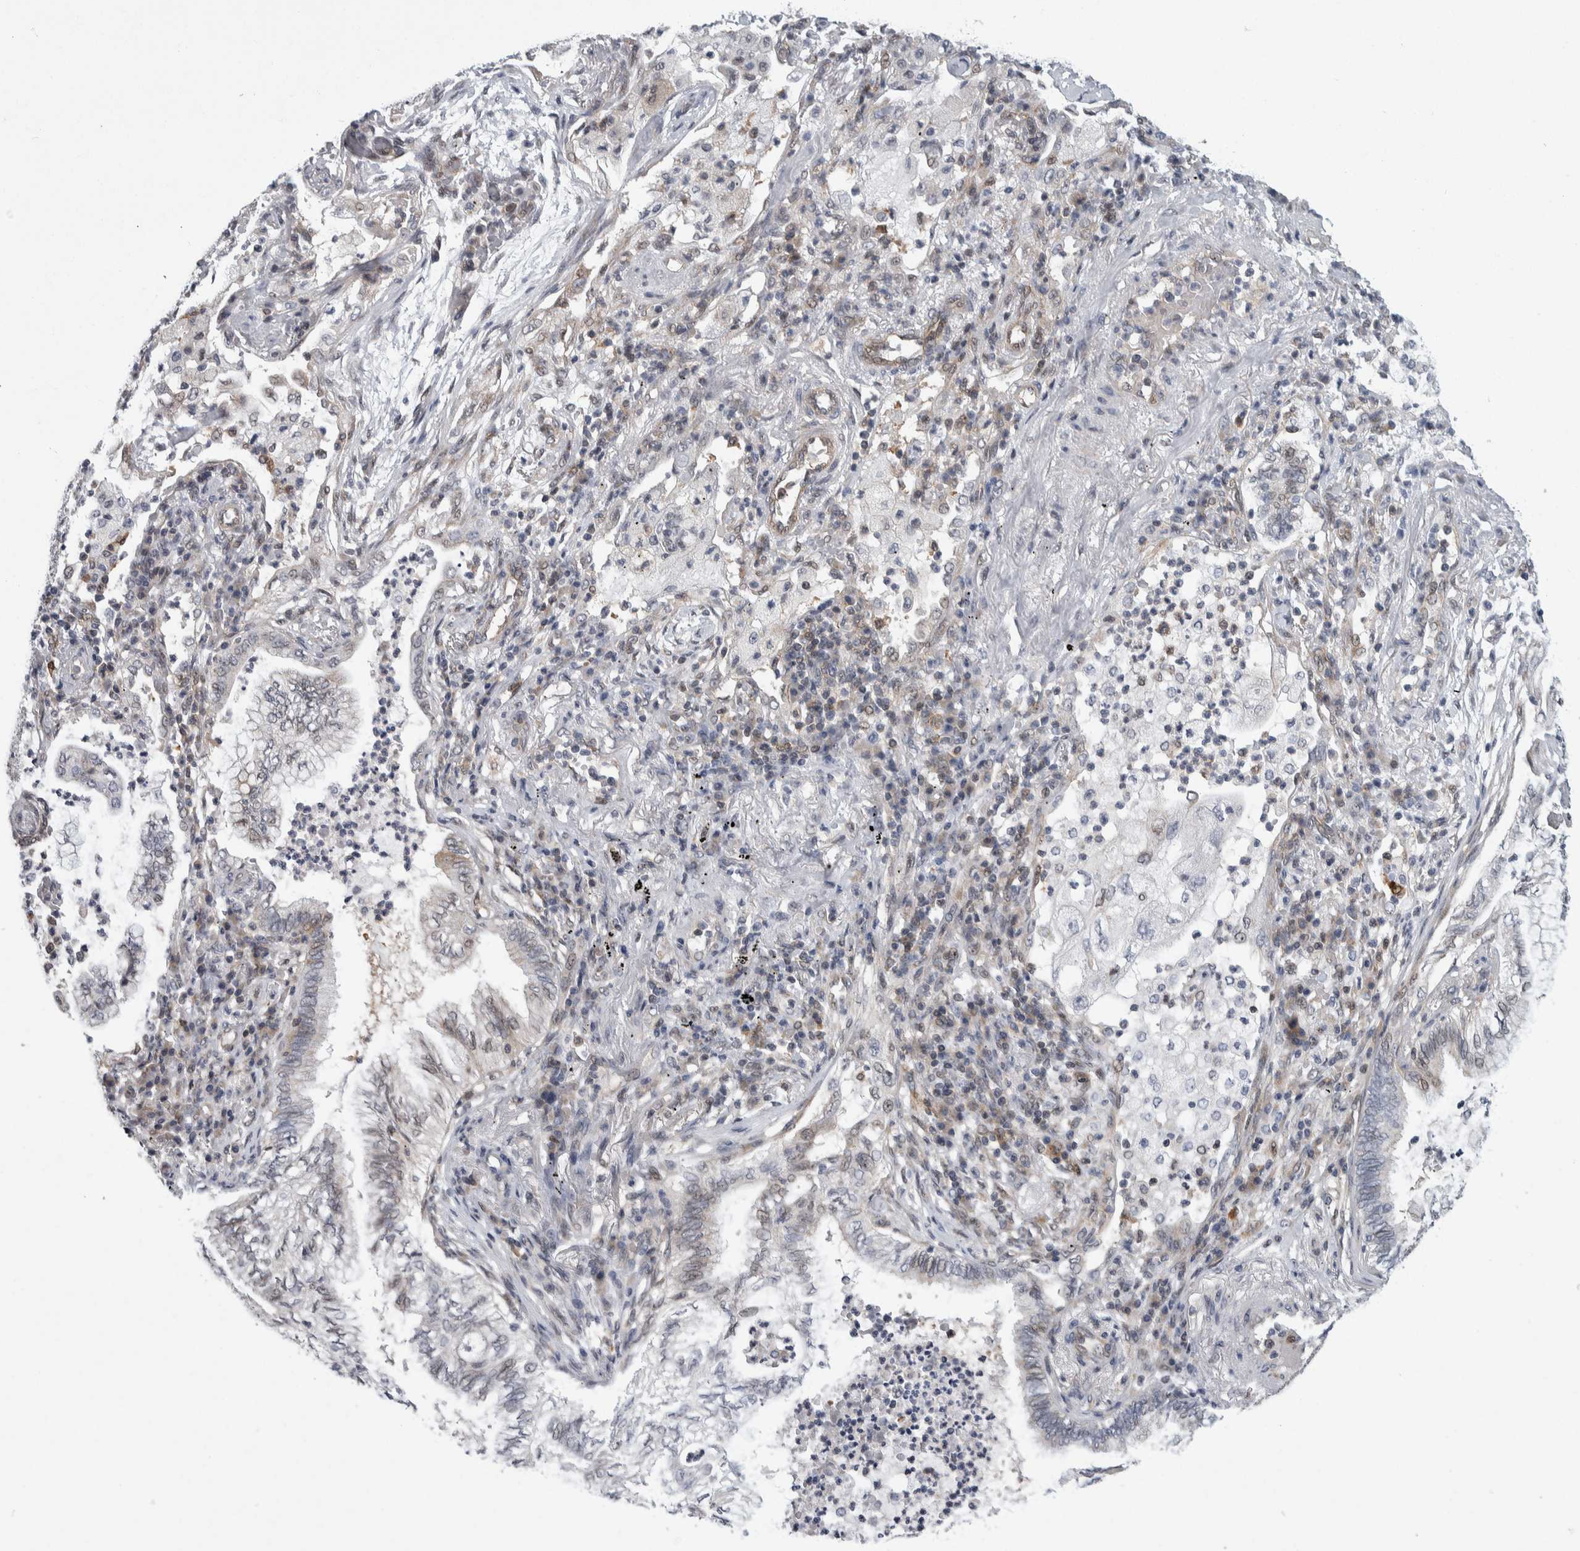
{"staining": {"intensity": "moderate", "quantity": "<25%", "location": "cytoplasmic/membranous"}, "tissue": "lung cancer", "cell_type": "Tumor cells", "image_type": "cancer", "snomed": [{"axis": "morphology", "description": "Normal tissue, NOS"}, {"axis": "morphology", "description": "Adenocarcinoma, NOS"}, {"axis": "topography", "description": "Bronchus"}, {"axis": "topography", "description": "Lung"}], "caption": "A brown stain shows moderate cytoplasmic/membranous positivity of a protein in lung cancer tumor cells.", "gene": "PTPA", "patient": {"sex": "female", "age": 70}}